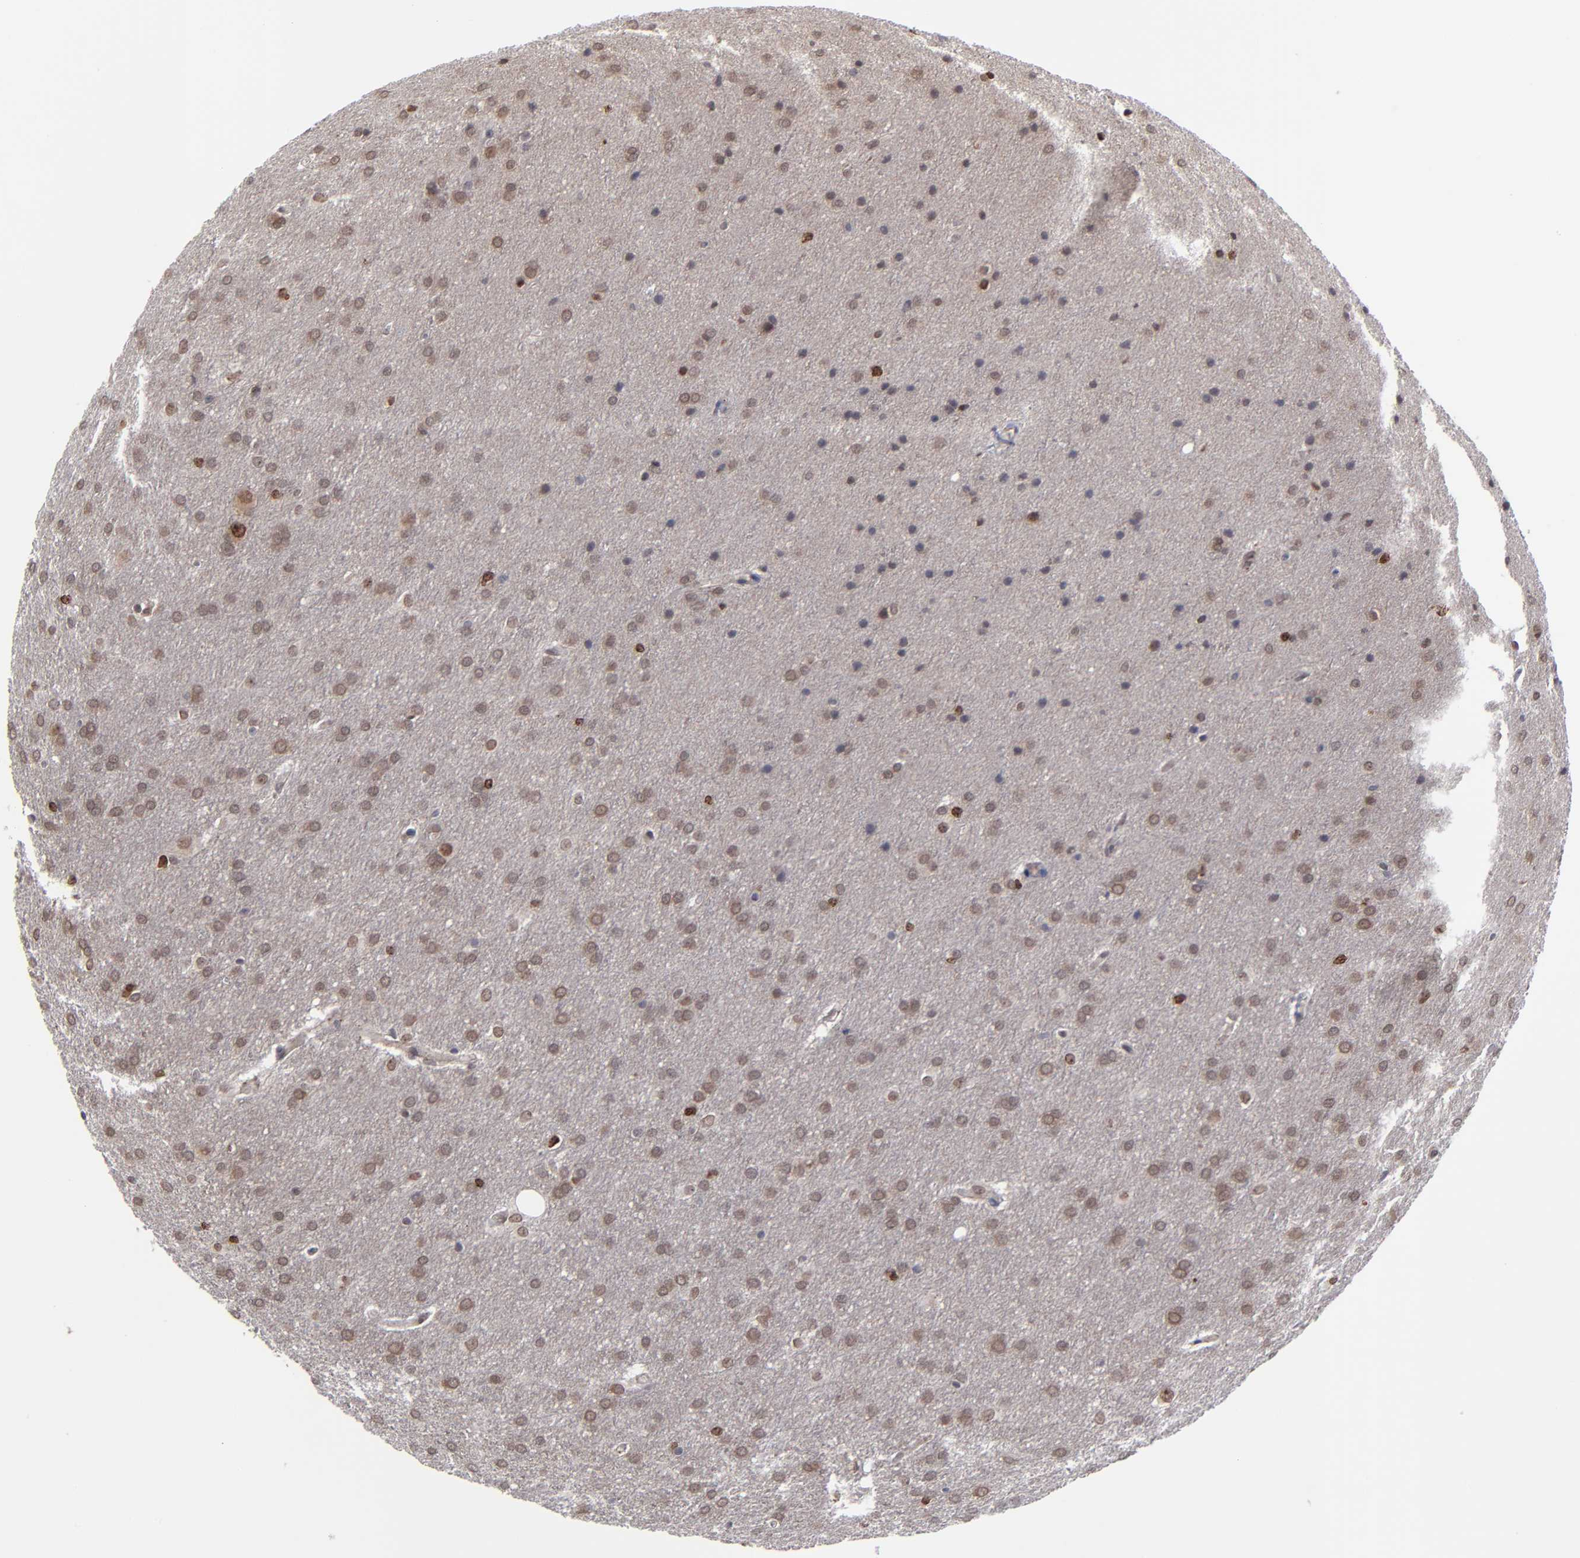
{"staining": {"intensity": "weak", "quantity": "25%-75%", "location": "cytoplasmic/membranous"}, "tissue": "glioma", "cell_type": "Tumor cells", "image_type": "cancer", "snomed": [{"axis": "morphology", "description": "Glioma, malignant, Low grade"}, {"axis": "topography", "description": "Brain"}], "caption": "A high-resolution micrograph shows IHC staining of malignant glioma (low-grade), which shows weak cytoplasmic/membranous expression in about 25%-75% of tumor cells.", "gene": "ZNF419", "patient": {"sex": "female", "age": 32}}